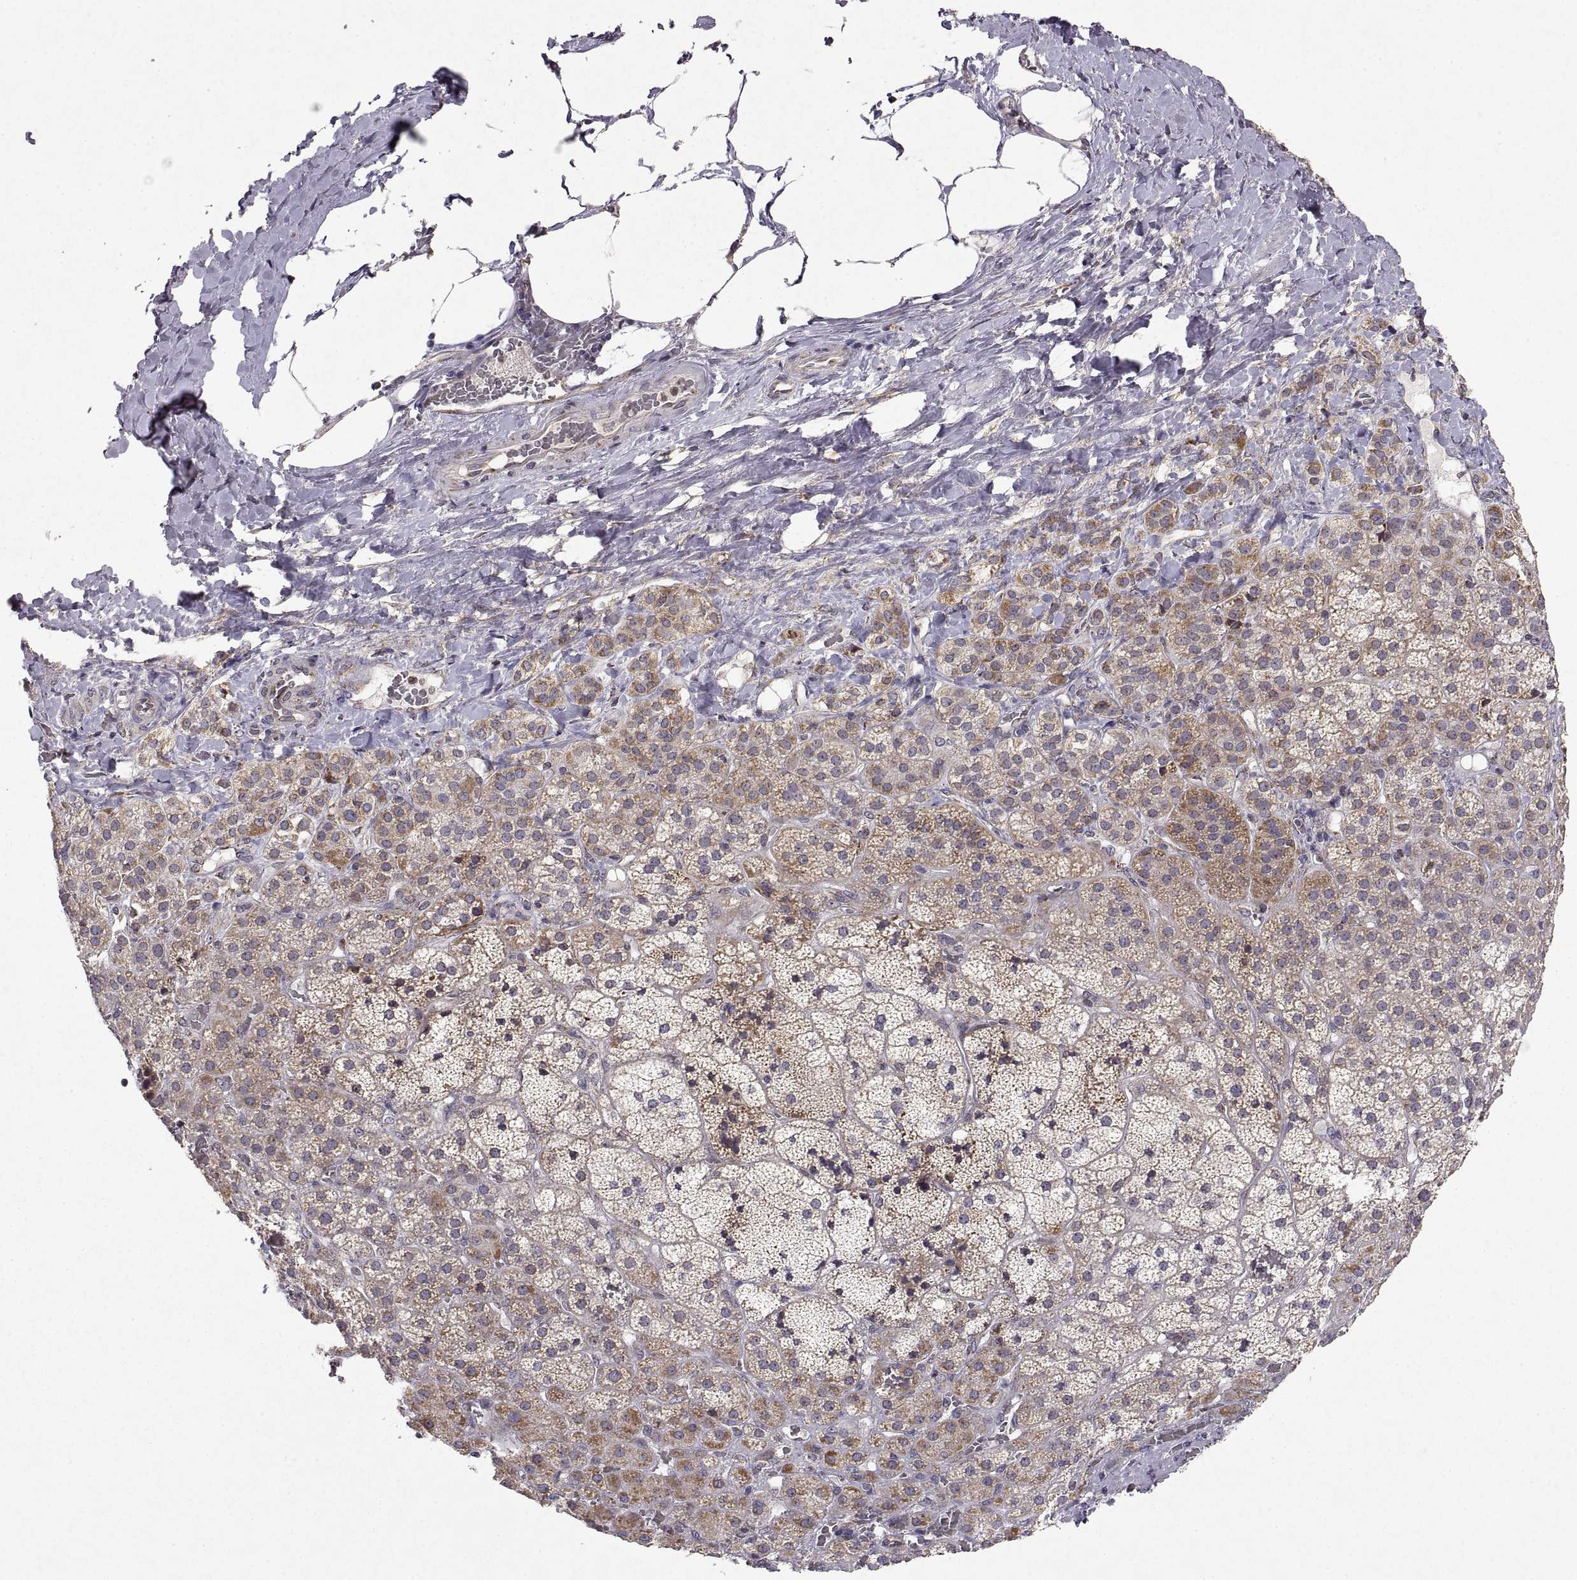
{"staining": {"intensity": "moderate", "quantity": "25%-75%", "location": "cytoplasmic/membranous"}, "tissue": "adrenal gland", "cell_type": "Glandular cells", "image_type": "normal", "snomed": [{"axis": "morphology", "description": "Normal tissue, NOS"}, {"axis": "topography", "description": "Adrenal gland"}], "caption": "Immunohistochemical staining of unremarkable human adrenal gland shows 25%-75% levels of moderate cytoplasmic/membranous protein expression in about 25%-75% of glandular cells. Using DAB (brown) and hematoxylin (blue) stains, captured at high magnification using brightfield microscopy.", "gene": "MANBAL", "patient": {"sex": "male", "age": 57}}